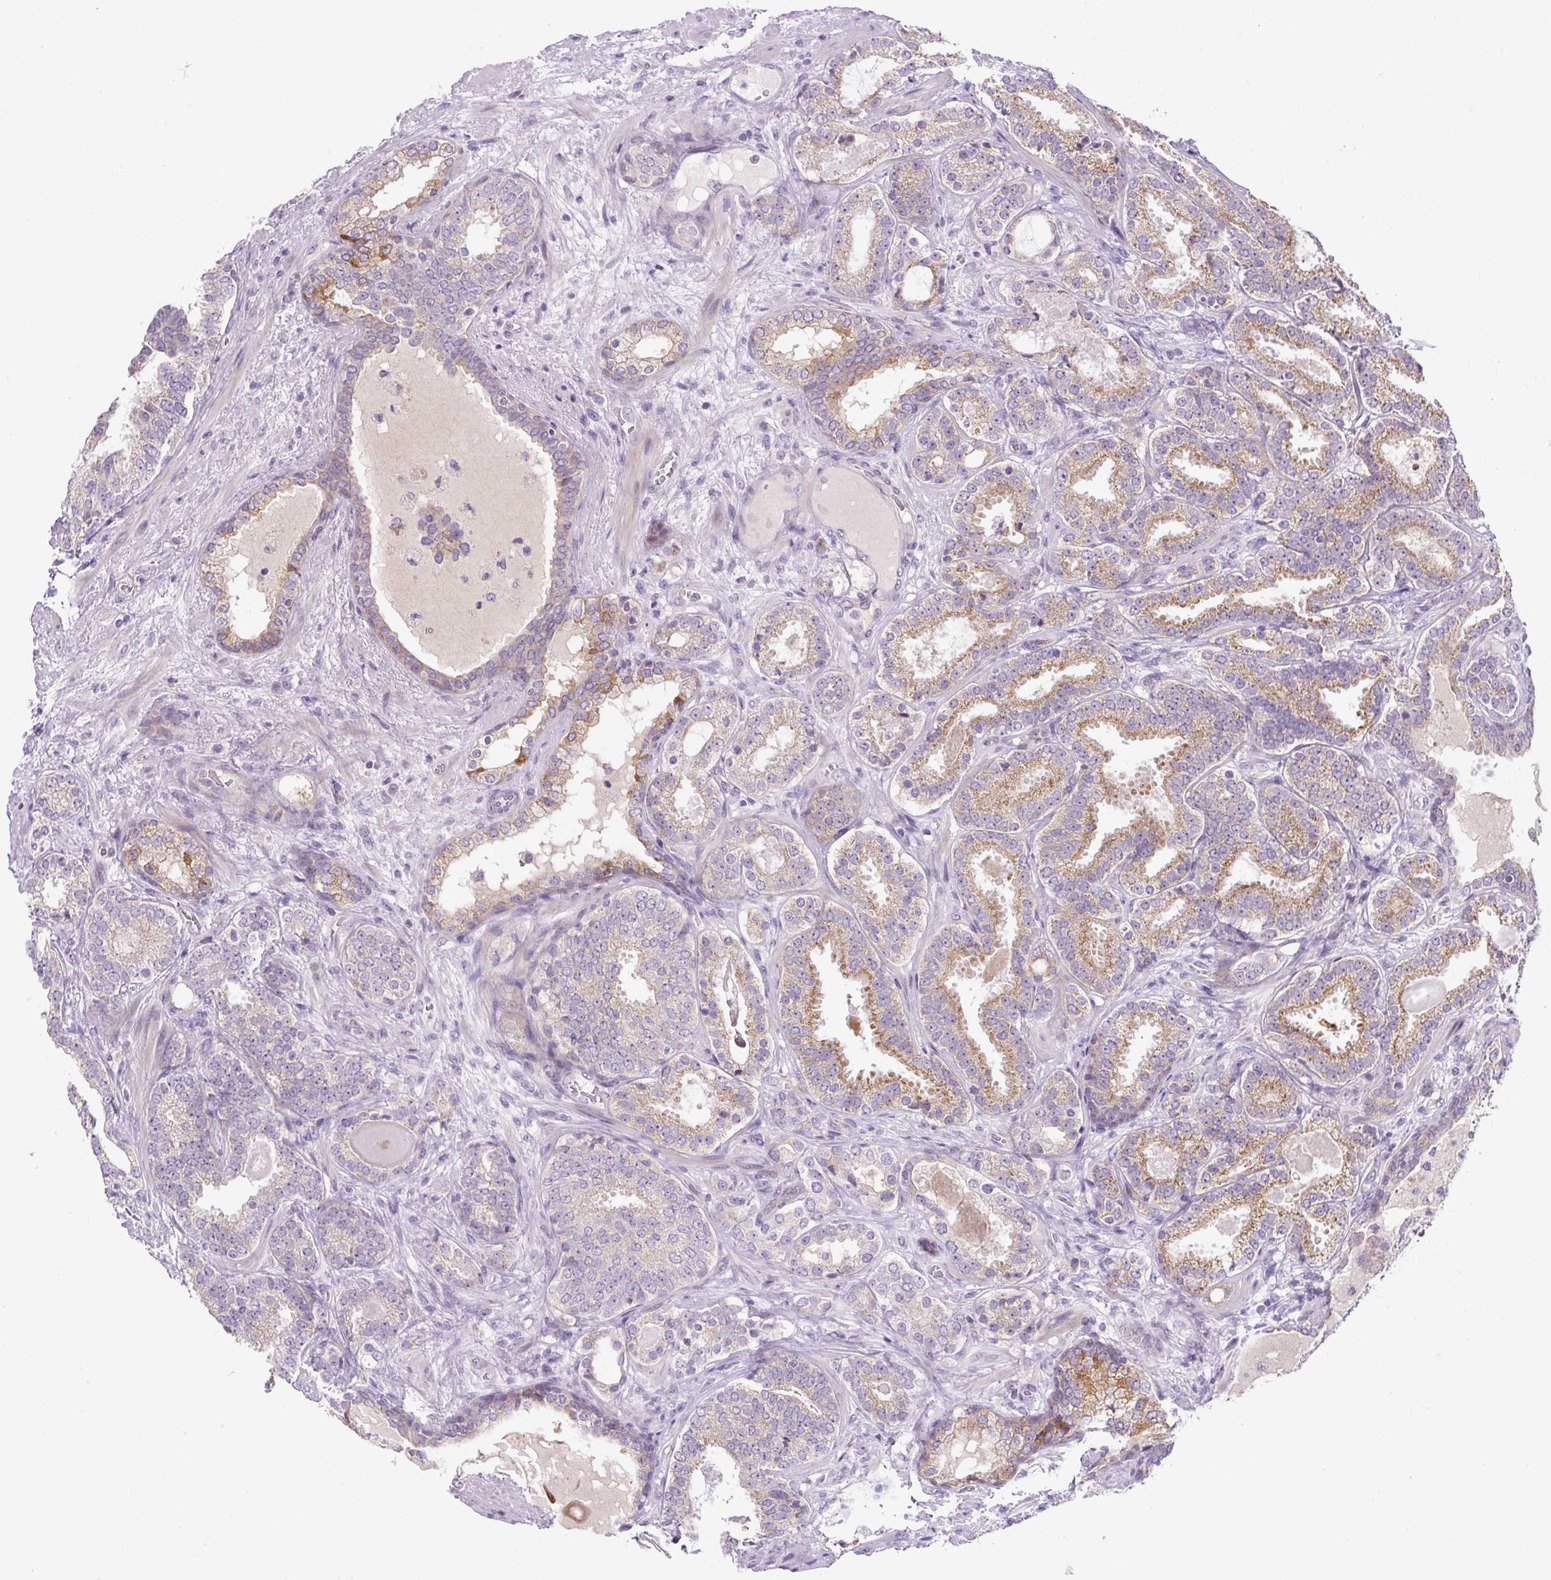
{"staining": {"intensity": "moderate", "quantity": "25%-75%", "location": "cytoplasmic/membranous"}, "tissue": "prostate cancer", "cell_type": "Tumor cells", "image_type": "cancer", "snomed": [{"axis": "morphology", "description": "Adenocarcinoma, High grade"}, {"axis": "topography", "description": "Prostate"}], "caption": "High-power microscopy captured an IHC photomicrograph of prostate cancer (high-grade adenocarcinoma), revealing moderate cytoplasmic/membranous staining in about 25%-75% of tumor cells.", "gene": "ADAMTS19", "patient": {"sex": "male", "age": 65}}